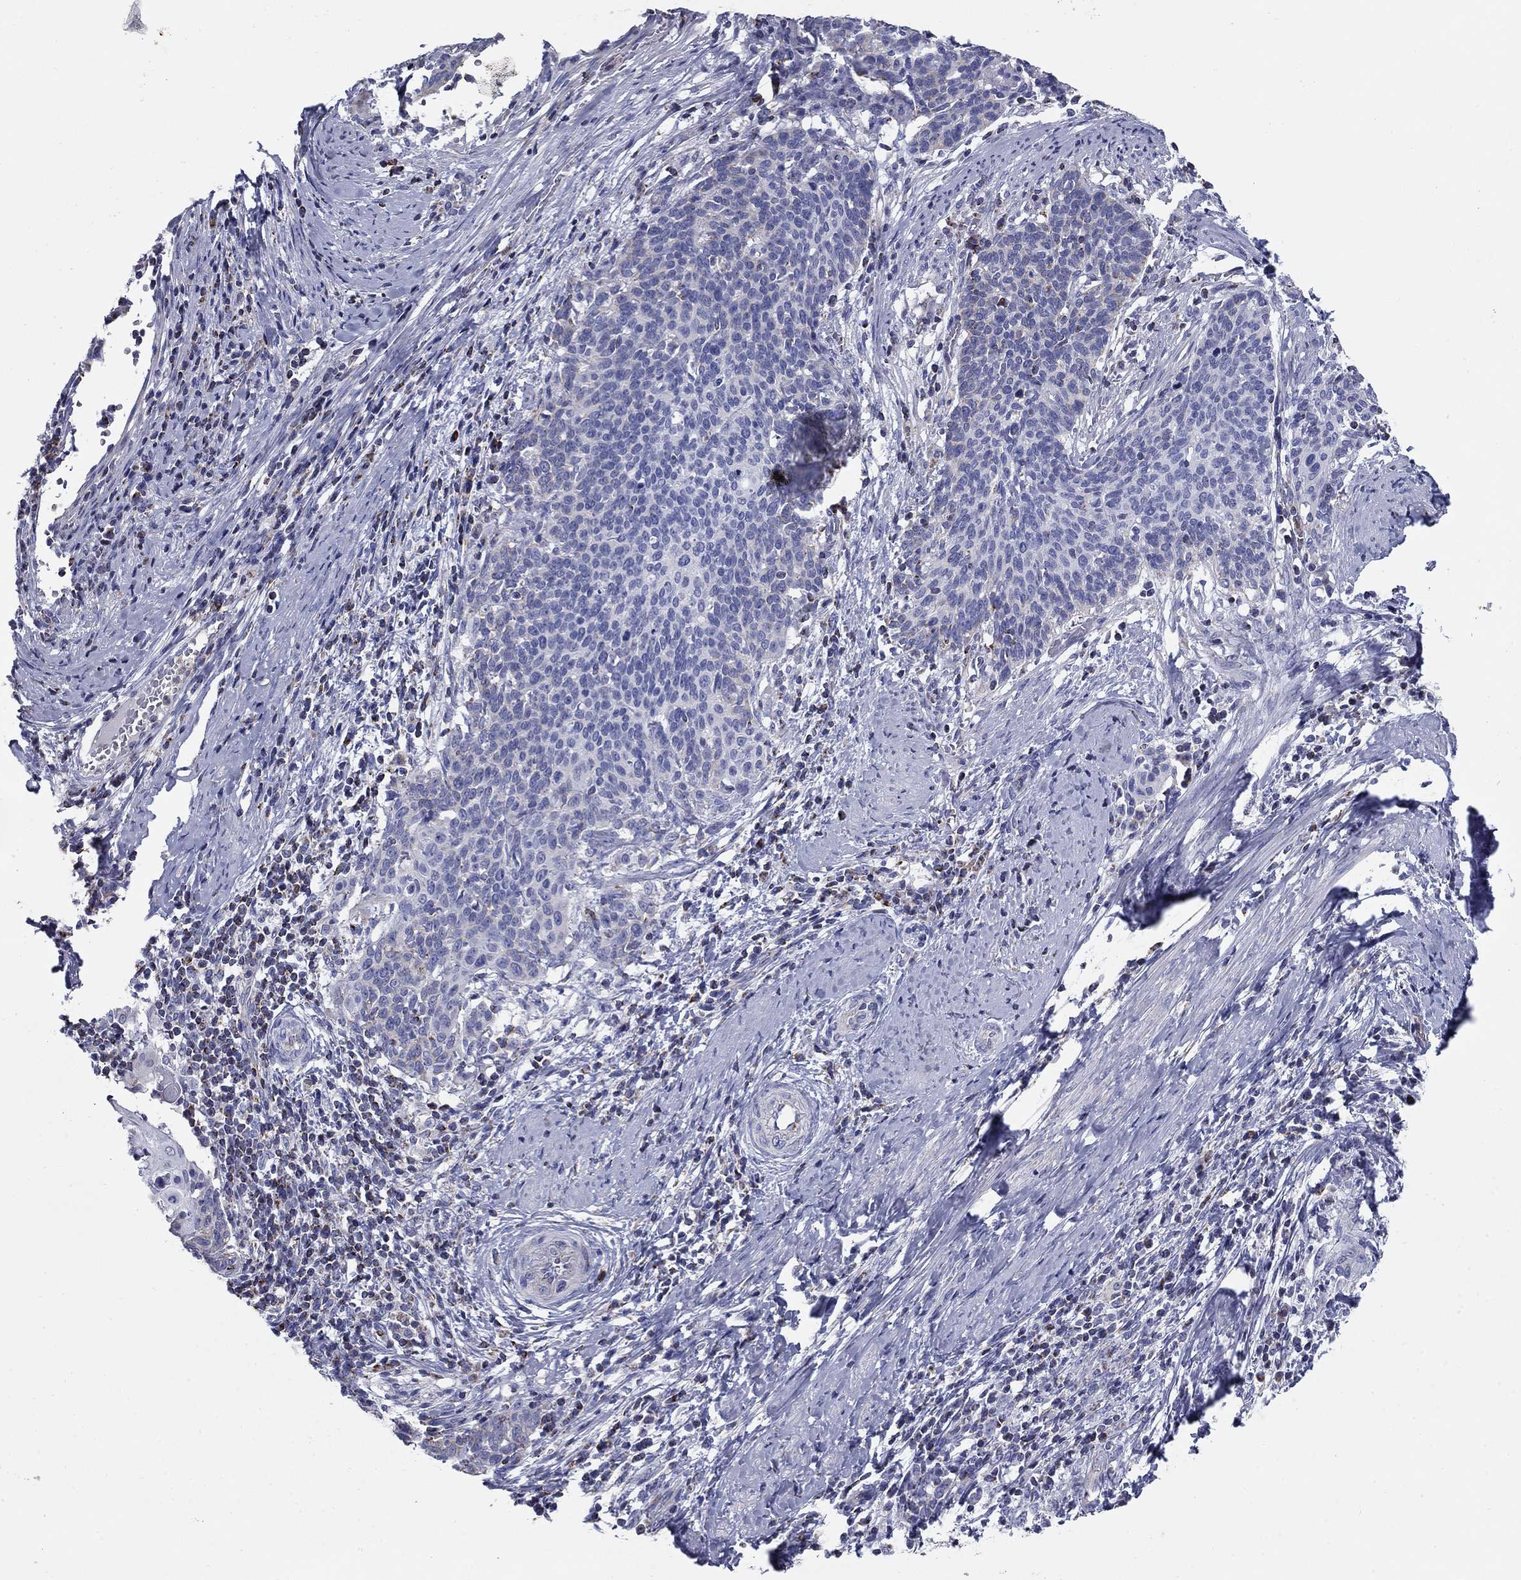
{"staining": {"intensity": "negative", "quantity": "none", "location": "none"}, "tissue": "cervical cancer", "cell_type": "Tumor cells", "image_type": "cancer", "snomed": [{"axis": "morphology", "description": "Squamous cell carcinoma, NOS"}, {"axis": "topography", "description": "Cervix"}], "caption": "Human cervical cancer stained for a protein using immunohistochemistry (IHC) shows no expression in tumor cells.", "gene": "NDUFA4L2", "patient": {"sex": "female", "age": 39}}